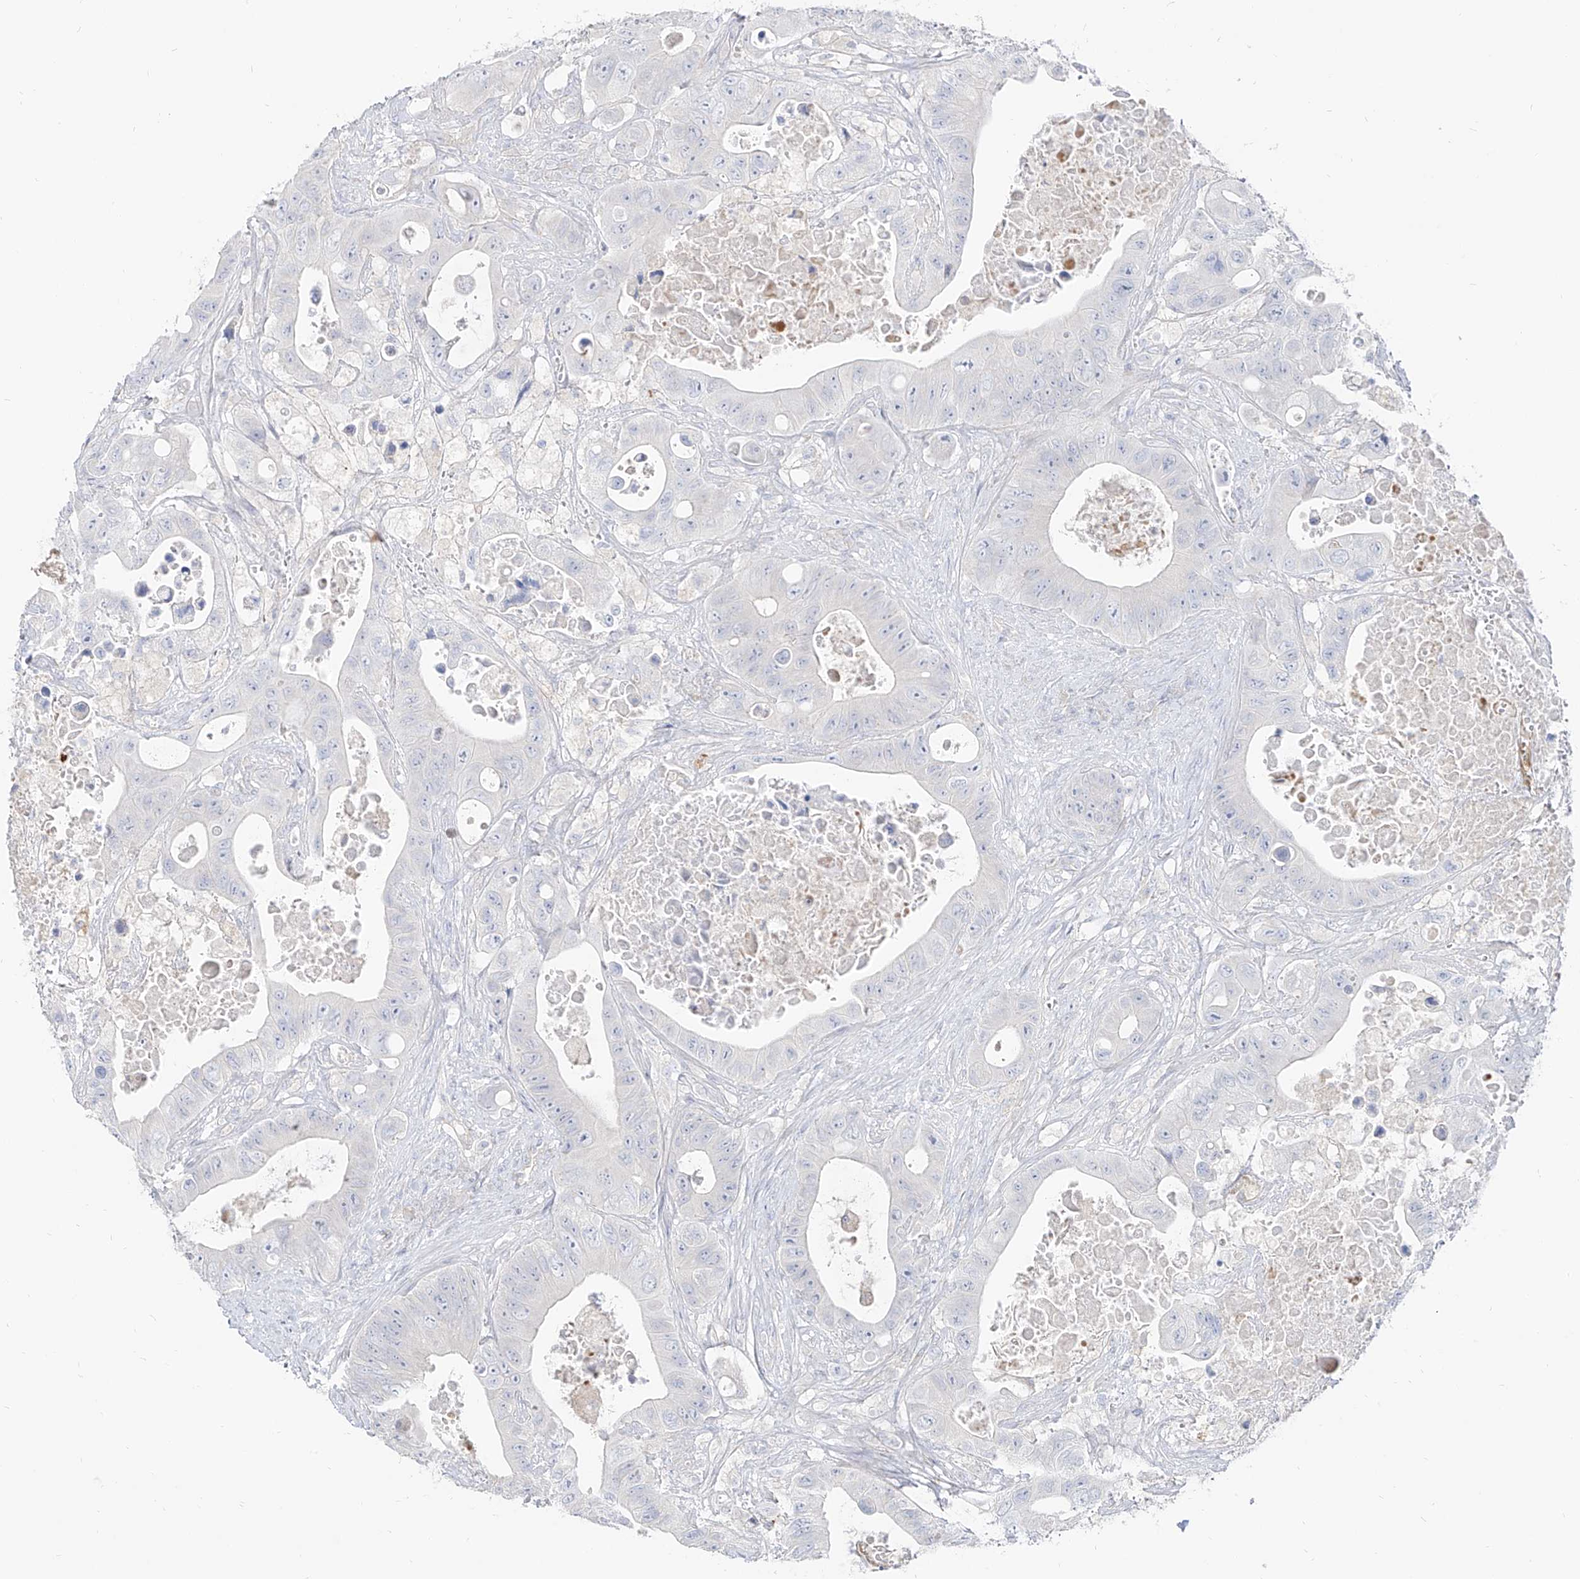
{"staining": {"intensity": "negative", "quantity": "none", "location": "none"}, "tissue": "colorectal cancer", "cell_type": "Tumor cells", "image_type": "cancer", "snomed": [{"axis": "morphology", "description": "Adenocarcinoma, NOS"}, {"axis": "topography", "description": "Colon"}], "caption": "Tumor cells are negative for brown protein staining in adenocarcinoma (colorectal). (DAB immunohistochemistry (IHC) visualized using brightfield microscopy, high magnification).", "gene": "RBFOX3", "patient": {"sex": "female", "age": 46}}